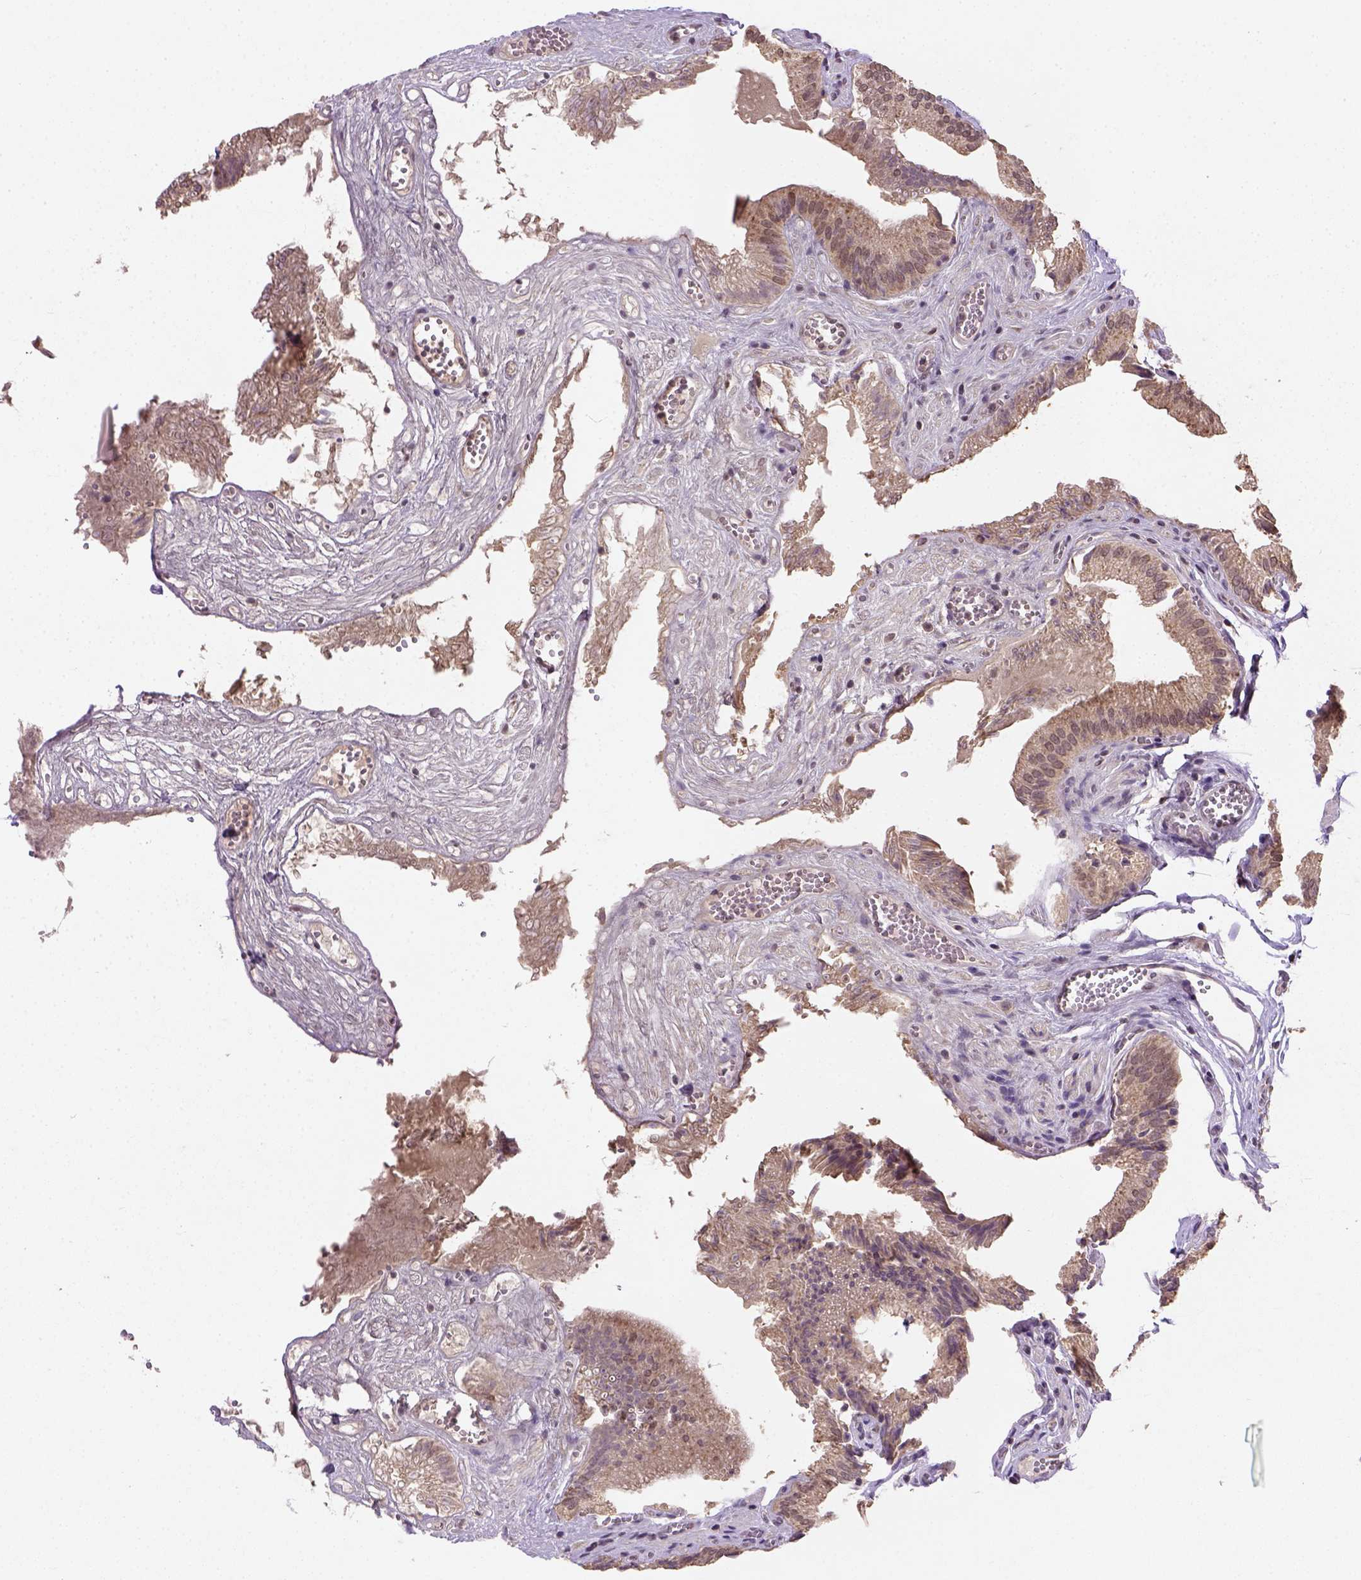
{"staining": {"intensity": "moderate", "quantity": ">75%", "location": "cytoplasmic/membranous"}, "tissue": "gallbladder", "cell_type": "Glandular cells", "image_type": "normal", "snomed": [{"axis": "morphology", "description": "Normal tissue, NOS"}, {"axis": "topography", "description": "Gallbladder"}, {"axis": "topography", "description": "Peripheral nerve tissue"}], "caption": "This is an image of immunohistochemistry (IHC) staining of normal gallbladder, which shows moderate staining in the cytoplasmic/membranous of glandular cells.", "gene": "NUDT10", "patient": {"sex": "male", "age": 17}}